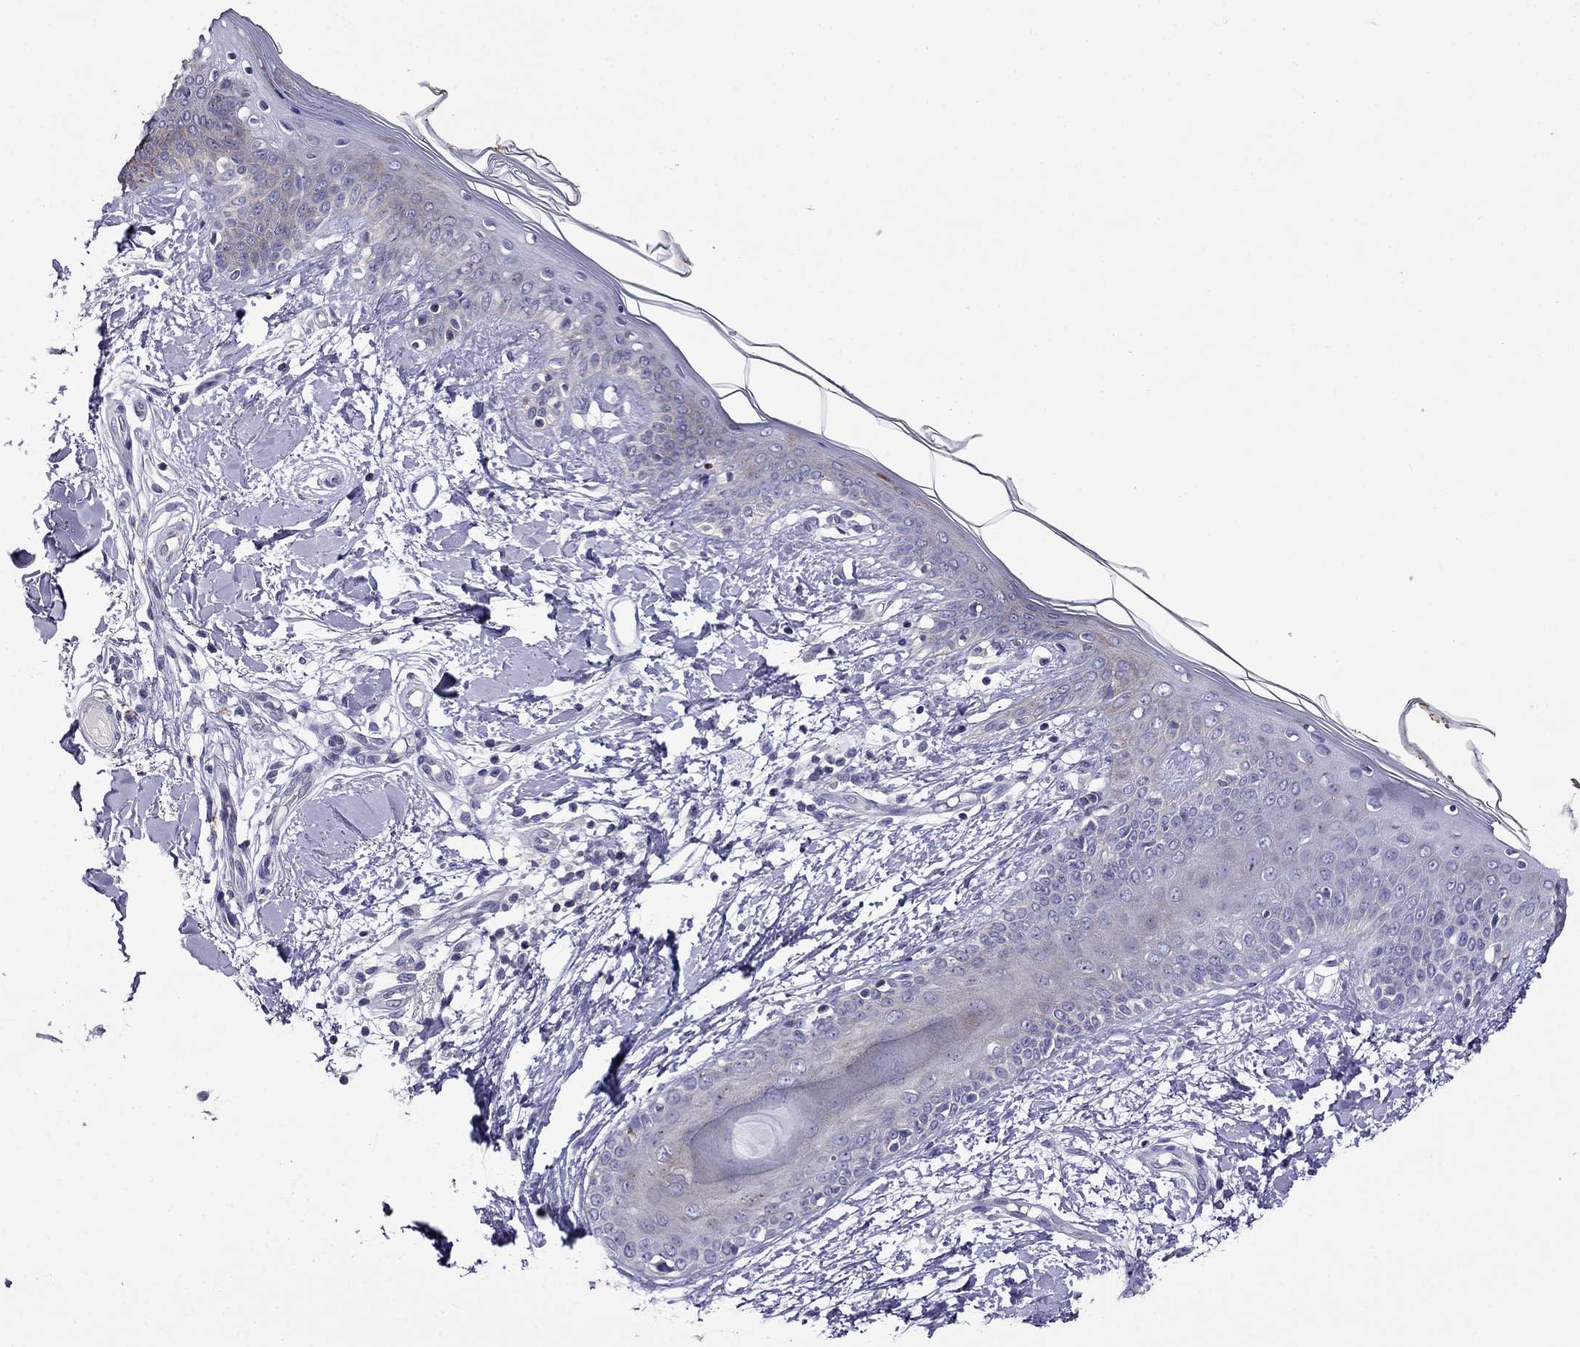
{"staining": {"intensity": "negative", "quantity": "none", "location": "none"}, "tissue": "skin", "cell_type": "Fibroblasts", "image_type": "normal", "snomed": [{"axis": "morphology", "description": "Normal tissue, NOS"}, {"axis": "topography", "description": "Skin"}], "caption": "DAB immunohistochemical staining of benign skin shows no significant staining in fibroblasts.", "gene": "PRR18", "patient": {"sex": "female", "age": 34}}